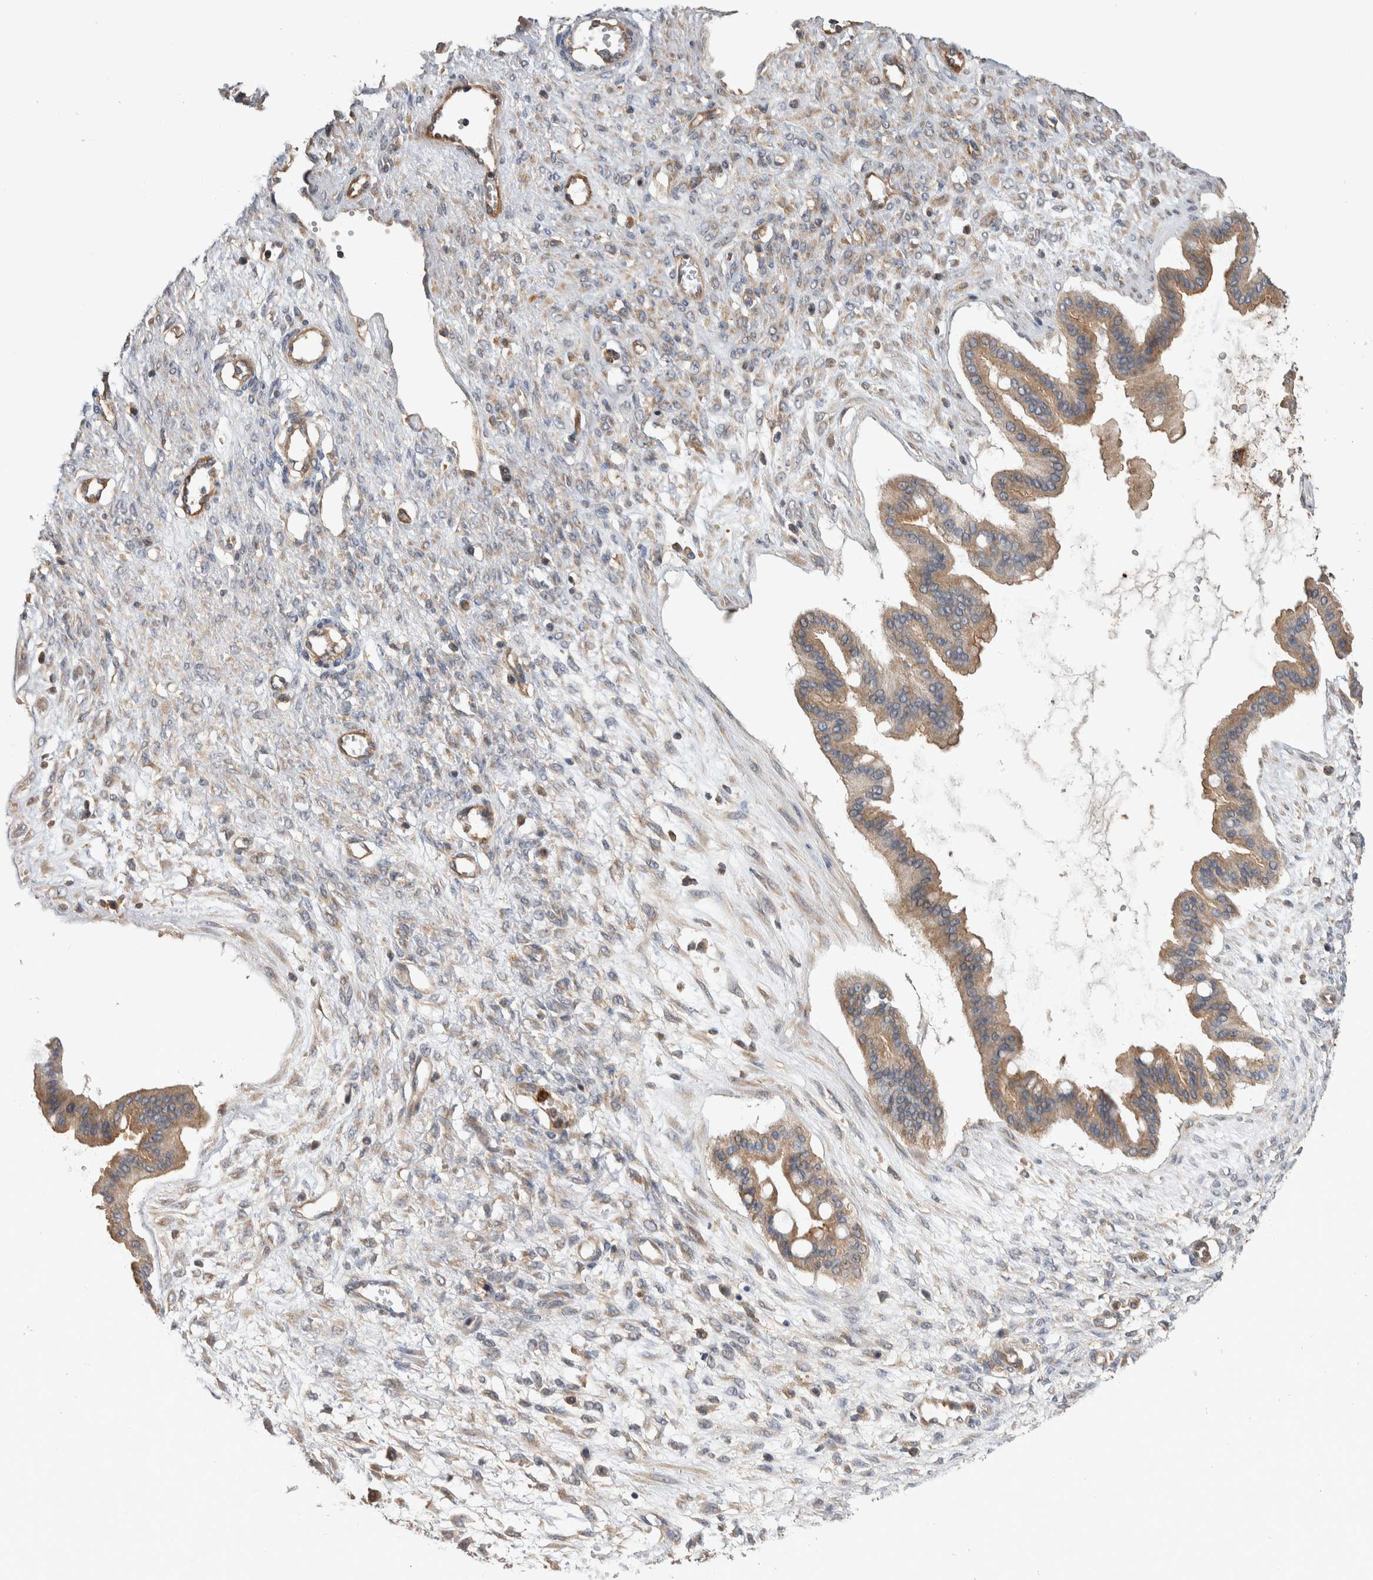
{"staining": {"intensity": "moderate", "quantity": ">75%", "location": "cytoplasmic/membranous"}, "tissue": "ovarian cancer", "cell_type": "Tumor cells", "image_type": "cancer", "snomed": [{"axis": "morphology", "description": "Cystadenocarcinoma, mucinous, NOS"}, {"axis": "topography", "description": "Ovary"}], "caption": "Immunohistochemistry photomicrograph of ovarian mucinous cystadenocarcinoma stained for a protein (brown), which displays medium levels of moderate cytoplasmic/membranous positivity in approximately >75% of tumor cells.", "gene": "SDCBP", "patient": {"sex": "female", "age": 73}}